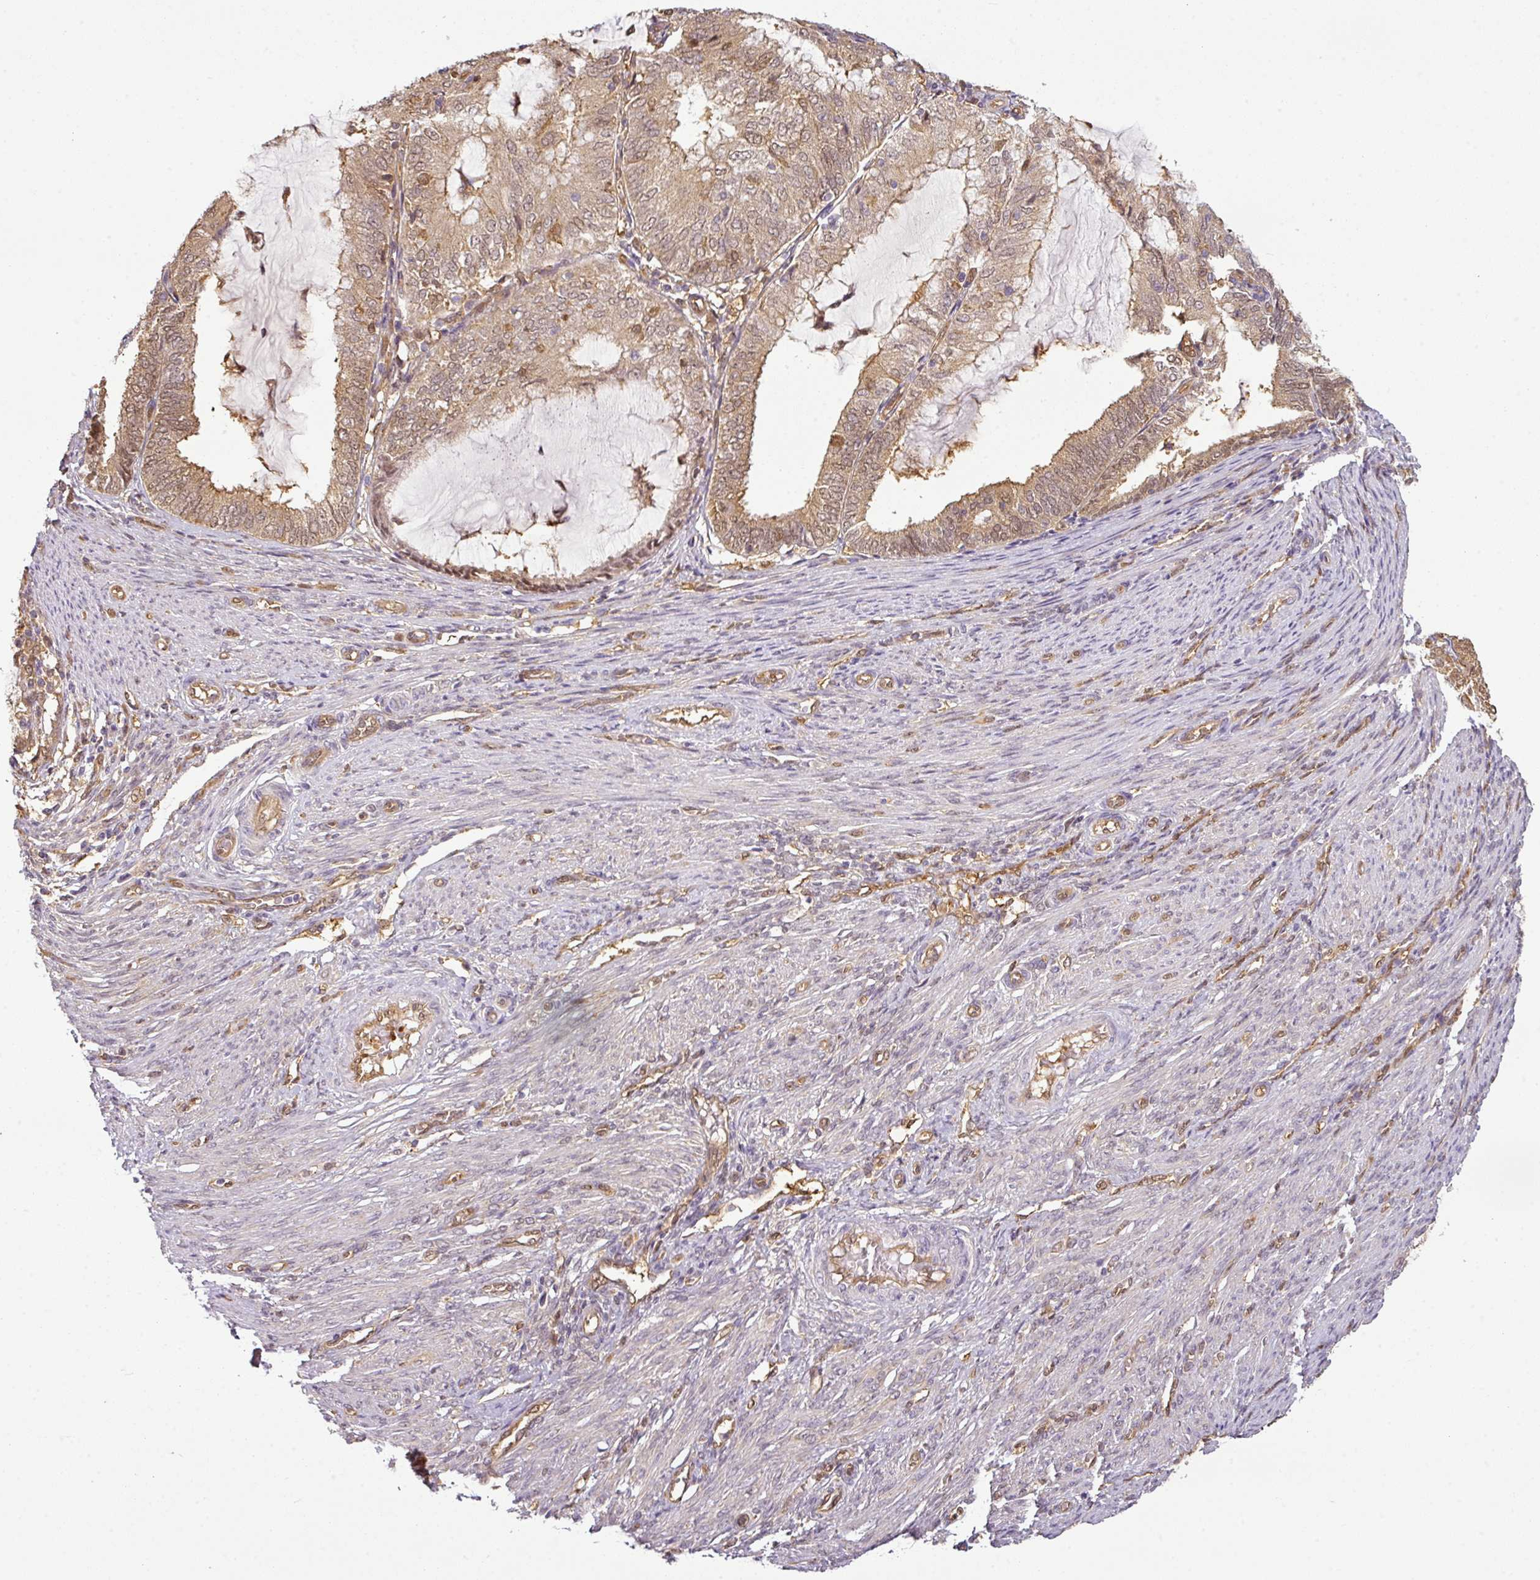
{"staining": {"intensity": "weak", "quantity": "25%-75%", "location": "cytoplasmic/membranous"}, "tissue": "endometrial cancer", "cell_type": "Tumor cells", "image_type": "cancer", "snomed": [{"axis": "morphology", "description": "Adenocarcinoma, NOS"}, {"axis": "topography", "description": "Endometrium"}], "caption": "A brown stain labels weak cytoplasmic/membranous positivity of a protein in human endometrial cancer (adenocarcinoma) tumor cells.", "gene": "ANKRD18A", "patient": {"sex": "female", "age": 81}}